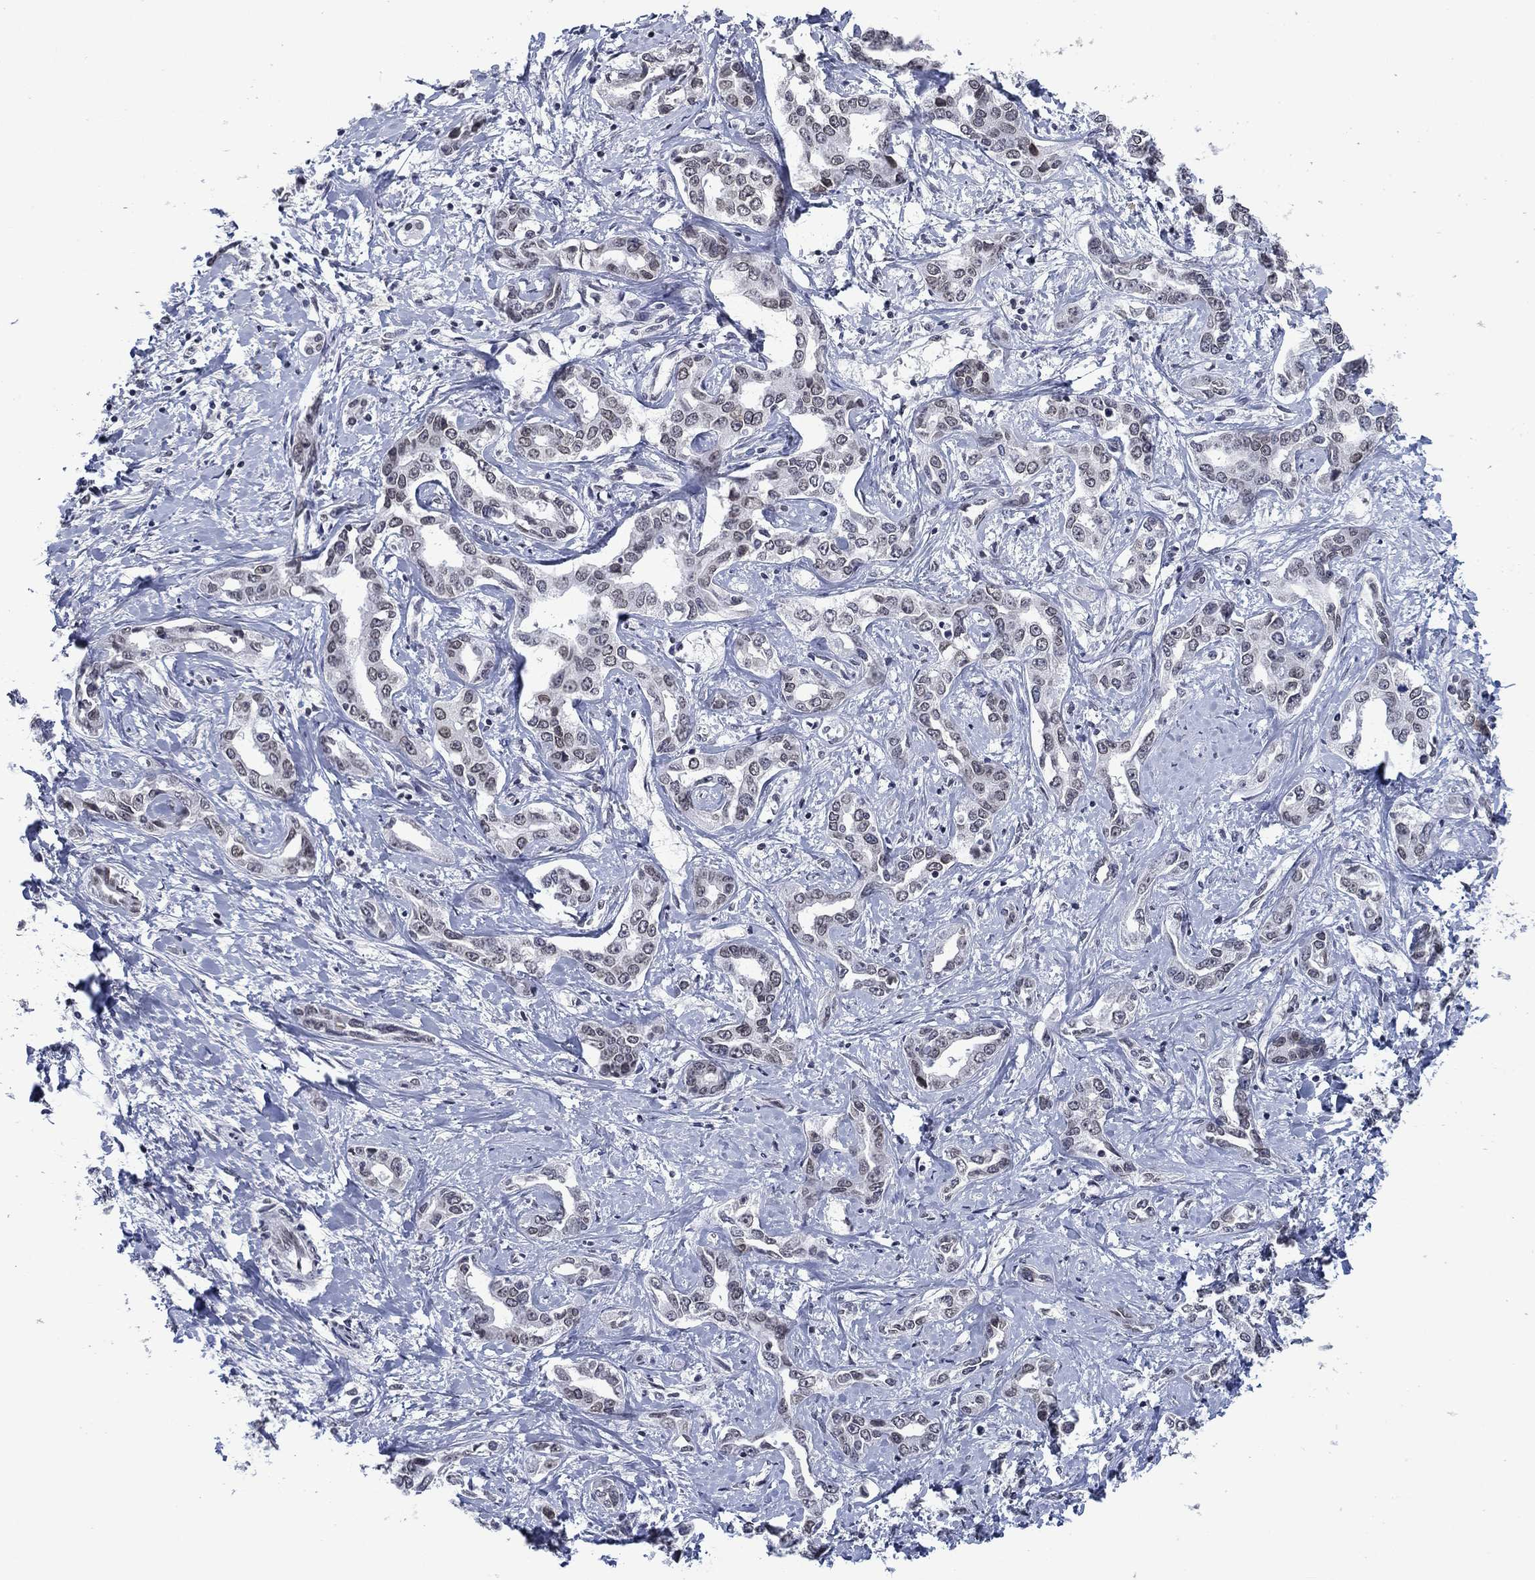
{"staining": {"intensity": "weak", "quantity": "25%-75%", "location": "cytoplasmic/membranous,nuclear"}, "tissue": "liver cancer", "cell_type": "Tumor cells", "image_type": "cancer", "snomed": [{"axis": "morphology", "description": "Cholangiocarcinoma"}, {"axis": "topography", "description": "Liver"}], "caption": "Brown immunohistochemical staining in human liver cancer (cholangiocarcinoma) demonstrates weak cytoplasmic/membranous and nuclear positivity in about 25%-75% of tumor cells.", "gene": "TOR1AIP1", "patient": {"sex": "male", "age": 59}}